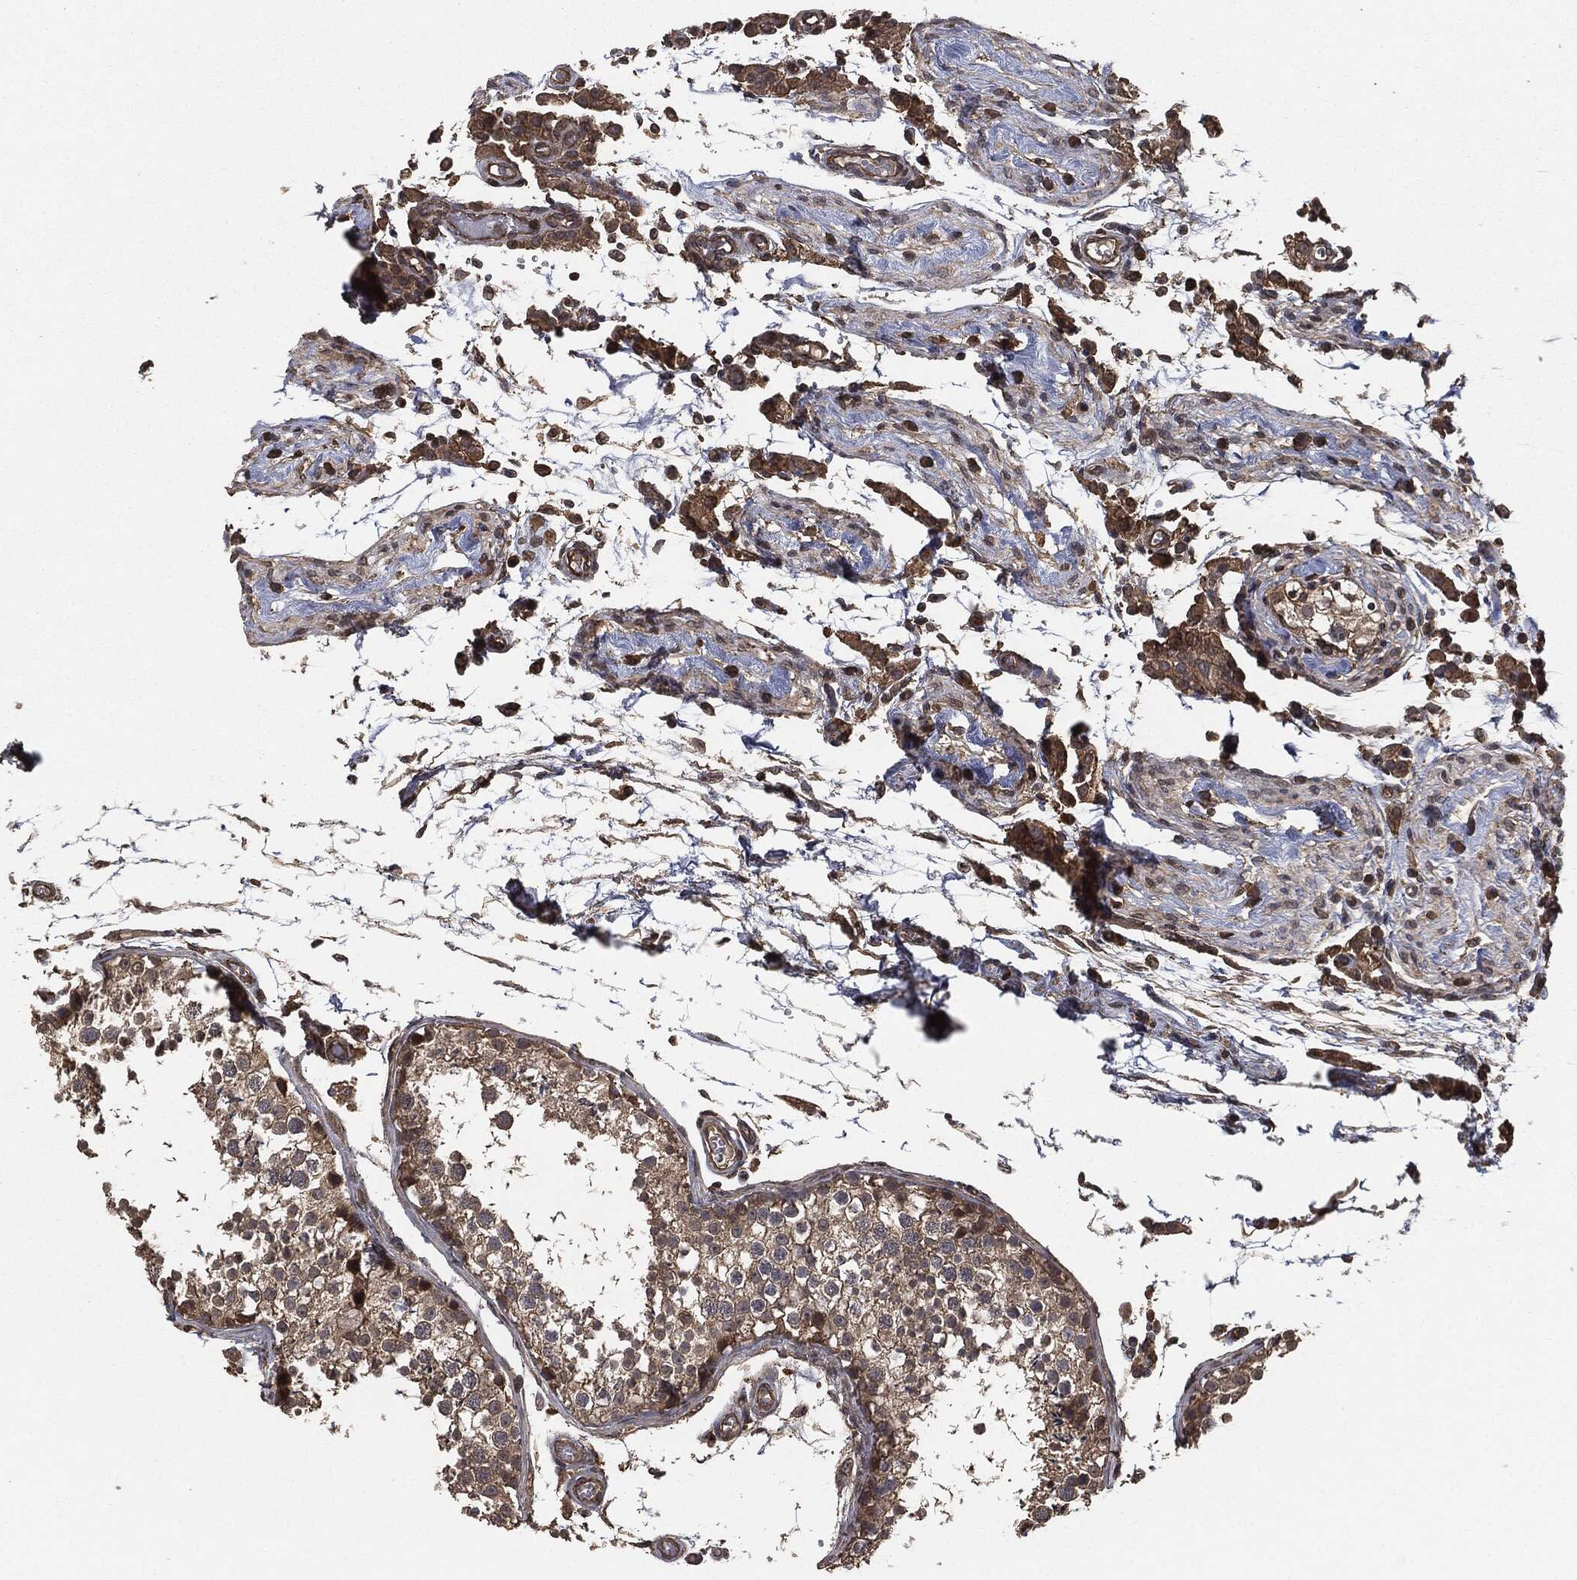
{"staining": {"intensity": "strong", "quantity": "<25%", "location": "cytoplasmic/membranous"}, "tissue": "testis", "cell_type": "Cells in seminiferous ducts", "image_type": "normal", "snomed": [{"axis": "morphology", "description": "Normal tissue, NOS"}, {"axis": "topography", "description": "Testis"}], "caption": "Immunohistochemical staining of normal testis displays <25% levels of strong cytoplasmic/membranous protein expression in about <25% of cells in seminiferous ducts.", "gene": "ERBIN", "patient": {"sex": "male", "age": 29}}